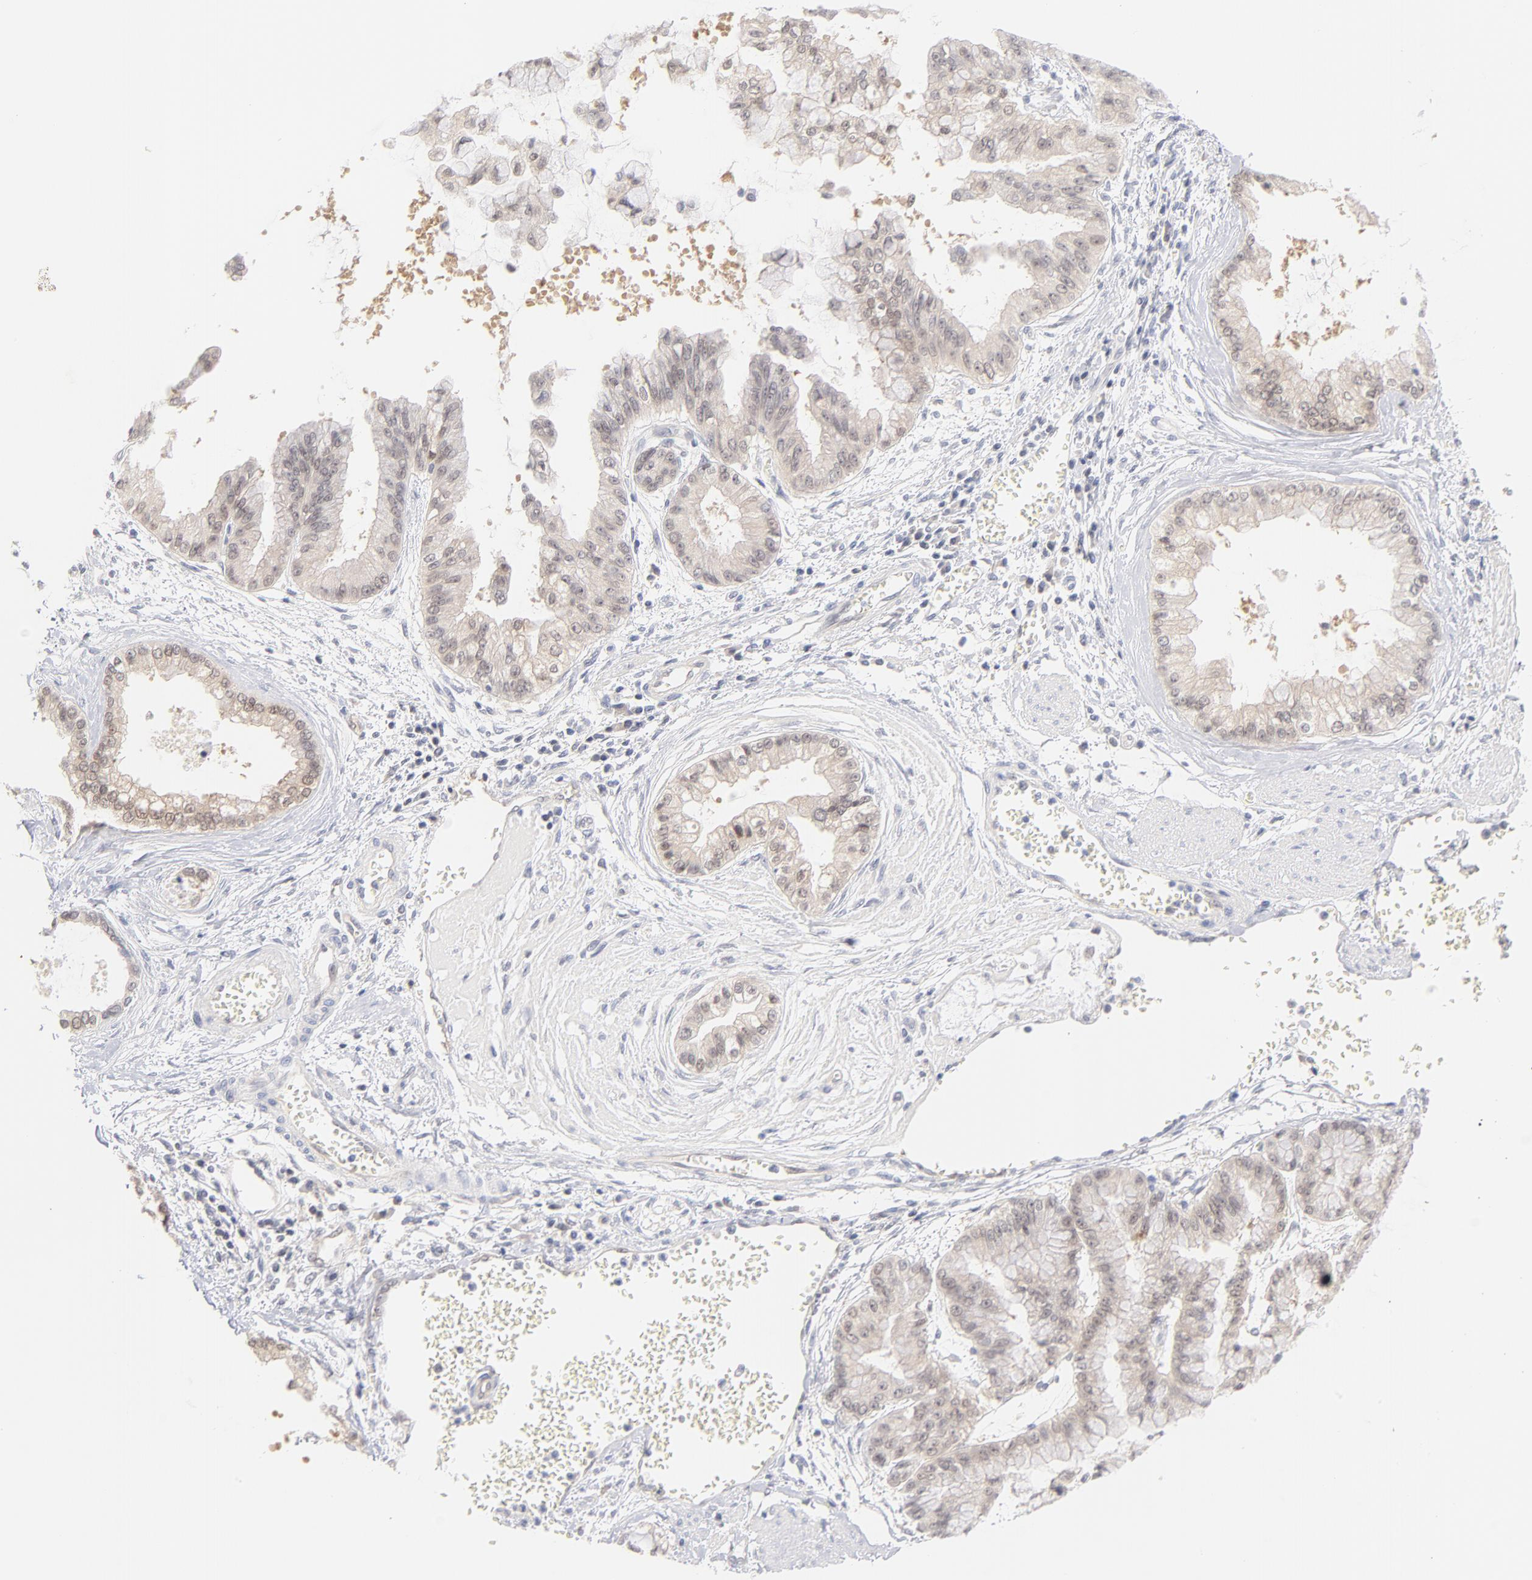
{"staining": {"intensity": "weak", "quantity": "<25%", "location": "cytoplasmic/membranous"}, "tissue": "liver cancer", "cell_type": "Tumor cells", "image_type": "cancer", "snomed": [{"axis": "morphology", "description": "Cholangiocarcinoma"}, {"axis": "topography", "description": "Liver"}], "caption": "IHC of human liver cancer exhibits no positivity in tumor cells. The staining is performed using DAB brown chromogen with nuclei counter-stained in using hematoxylin.", "gene": "CASP6", "patient": {"sex": "female", "age": 79}}